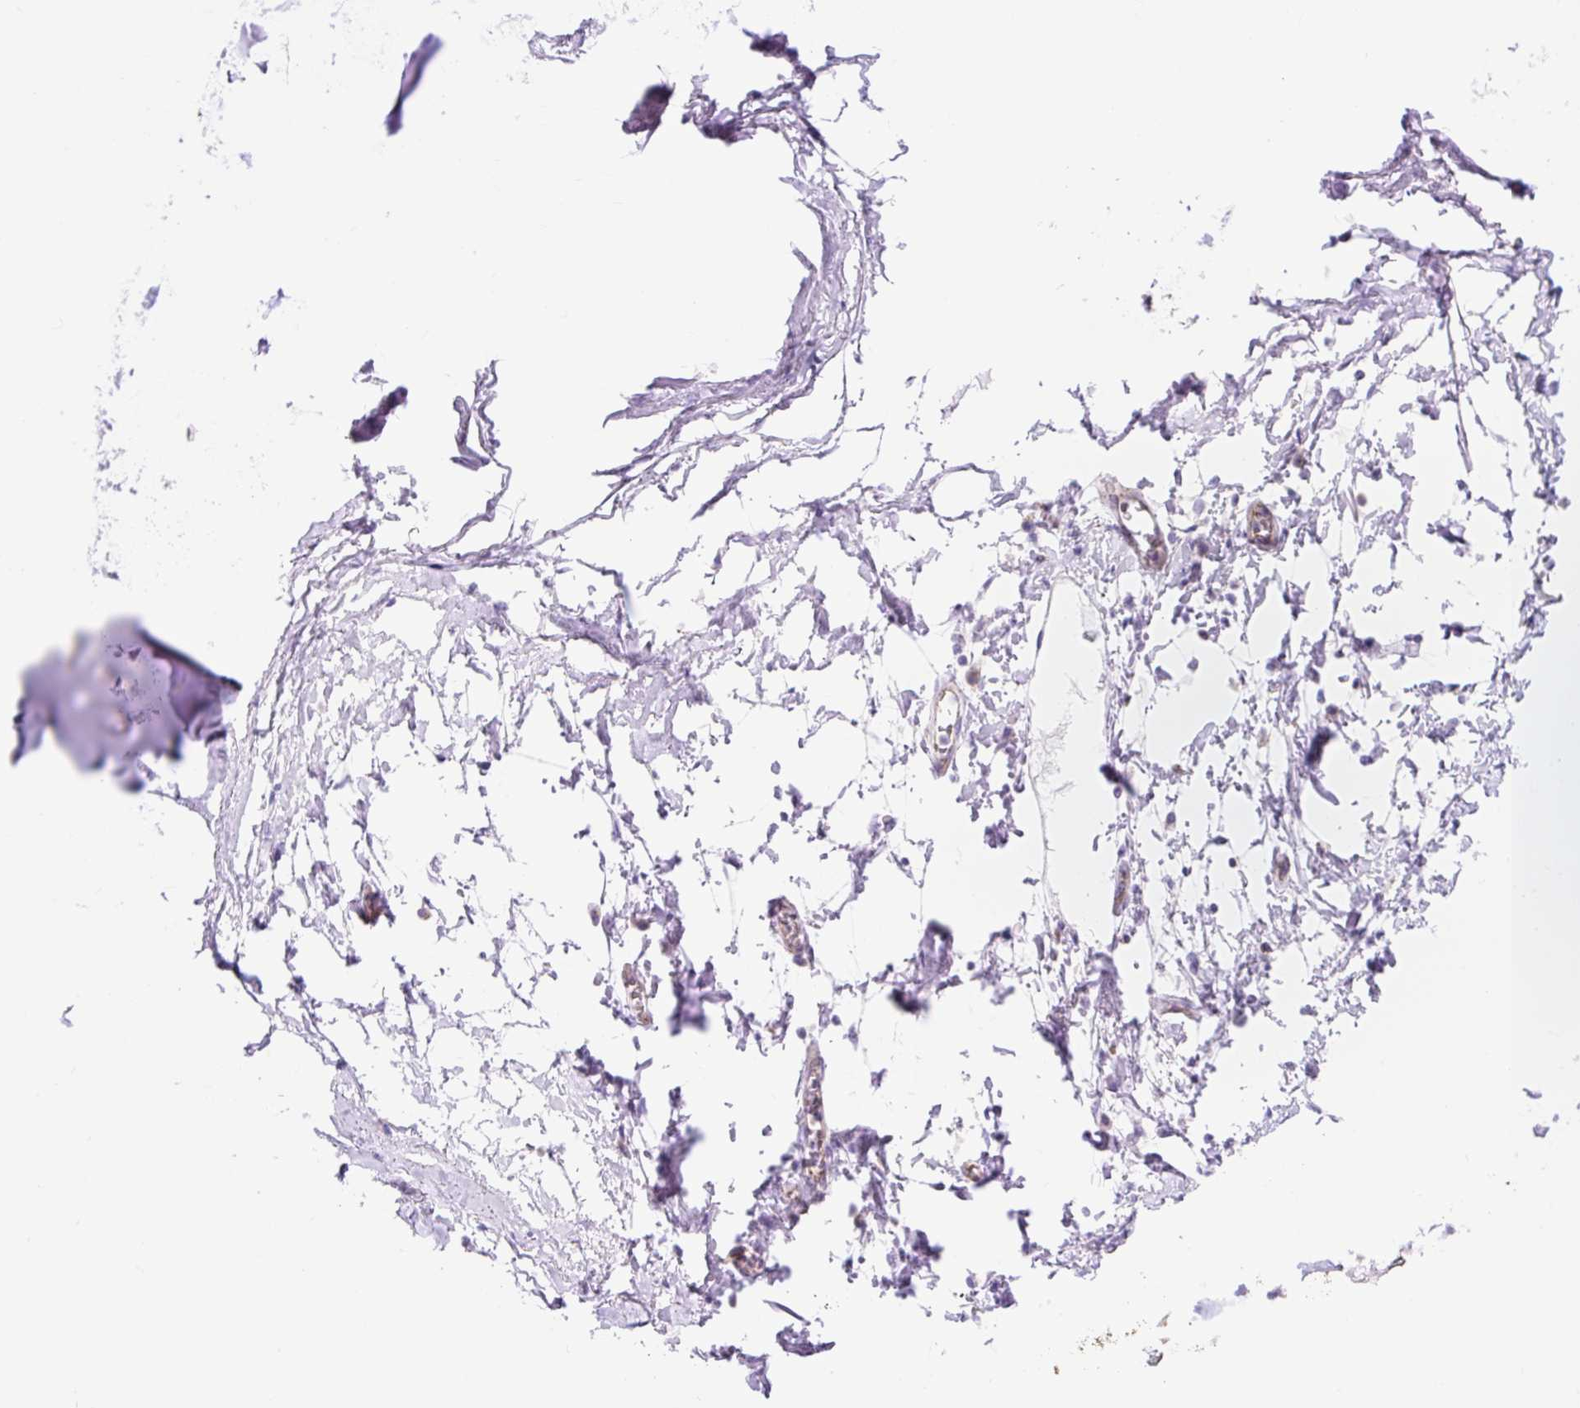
{"staining": {"intensity": "negative", "quantity": "none", "location": "none"}, "tissue": "adipose tissue", "cell_type": "Adipocytes", "image_type": "normal", "snomed": [{"axis": "morphology", "description": "Normal tissue, NOS"}, {"axis": "morphology", "description": "Degeneration, NOS"}, {"axis": "topography", "description": "Cartilage tissue"}, {"axis": "topography", "description": "Lung"}], "caption": "Immunohistochemistry (IHC) of unremarkable adipose tissue shows no expression in adipocytes.", "gene": "HIP1R", "patient": {"sex": "female", "age": 61}}